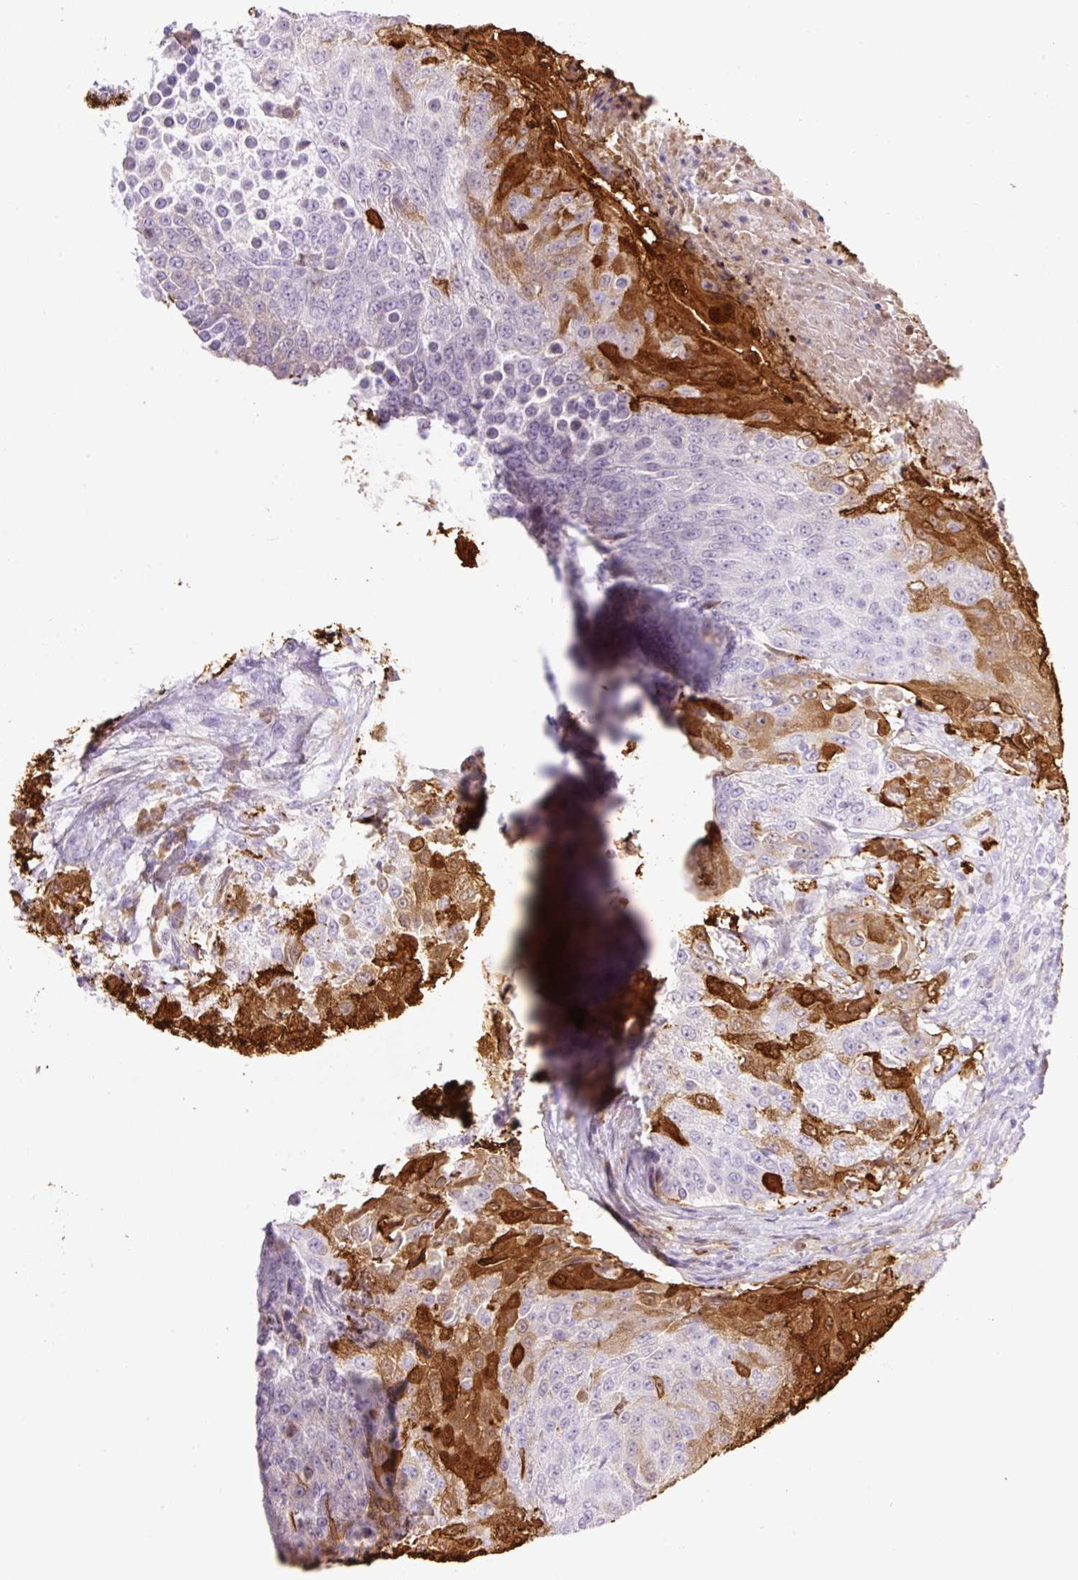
{"staining": {"intensity": "strong", "quantity": "<25%", "location": "cytoplasmic/membranous,nuclear"}, "tissue": "urothelial cancer", "cell_type": "Tumor cells", "image_type": "cancer", "snomed": [{"axis": "morphology", "description": "Urothelial carcinoma, High grade"}, {"axis": "topography", "description": "Urinary bladder"}], "caption": "Human urothelial cancer stained with a protein marker demonstrates strong staining in tumor cells.", "gene": "SPRR4", "patient": {"sex": "female", "age": 63}}